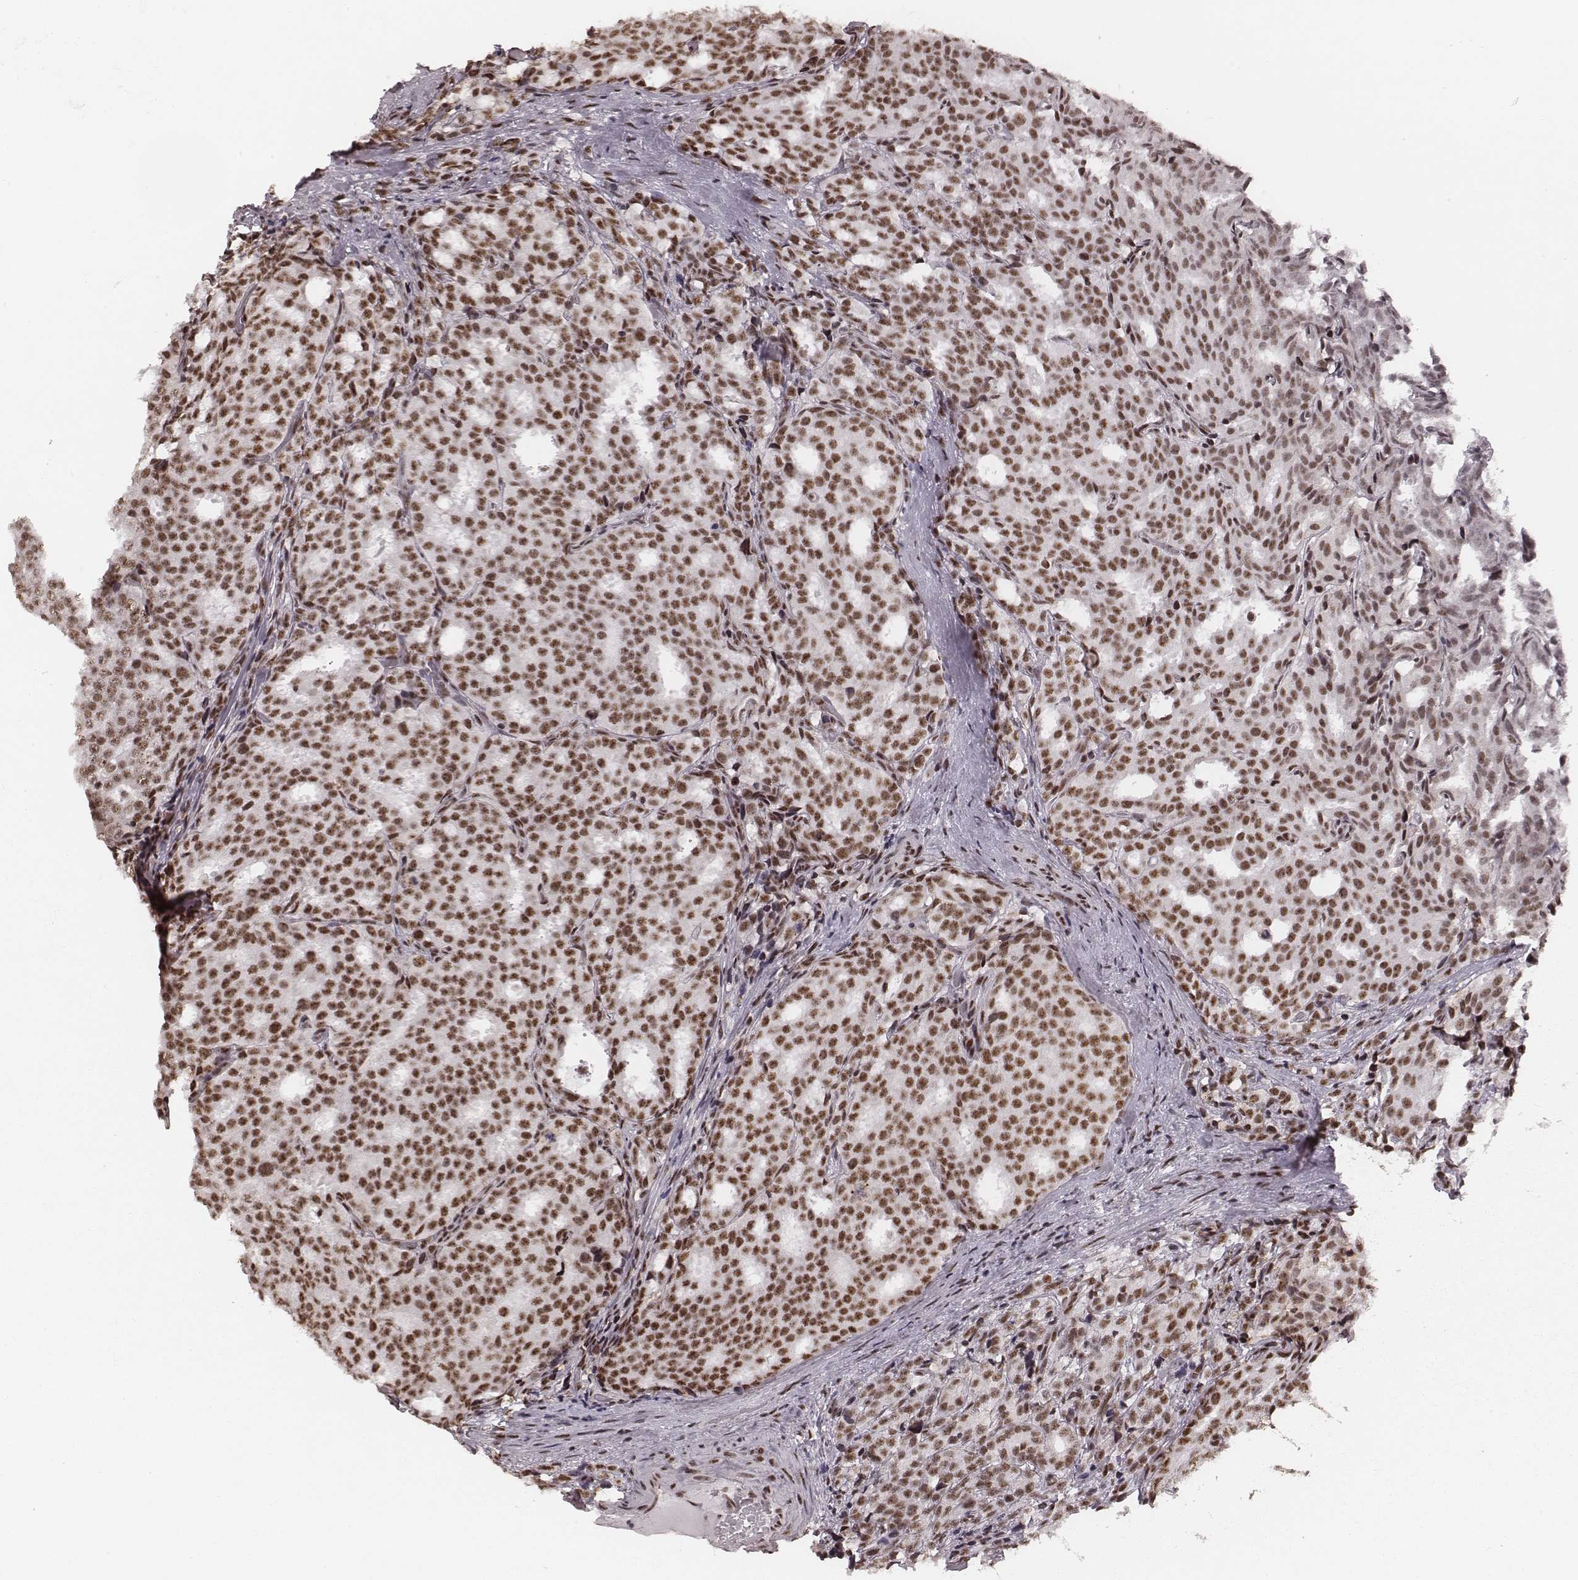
{"staining": {"intensity": "moderate", "quantity": ">75%", "location": "nuclear"}, "tissue": "prostate cancer", "cell_type": "Tumor cells", "image_type": "cancer", "snomed": [{"axis": "morphology", "description": "Adenocarcinoma, High grade"}, {"axis": "topography", "description": "Prostate"}], "caption": "Tumor cells display medium levels of moderate nuclear positivity in about >75% of cells in prostate adenocarcinoma (high-grade).", "gene": "LUC7L", "patient": {"sex": "male", "age": 53}}